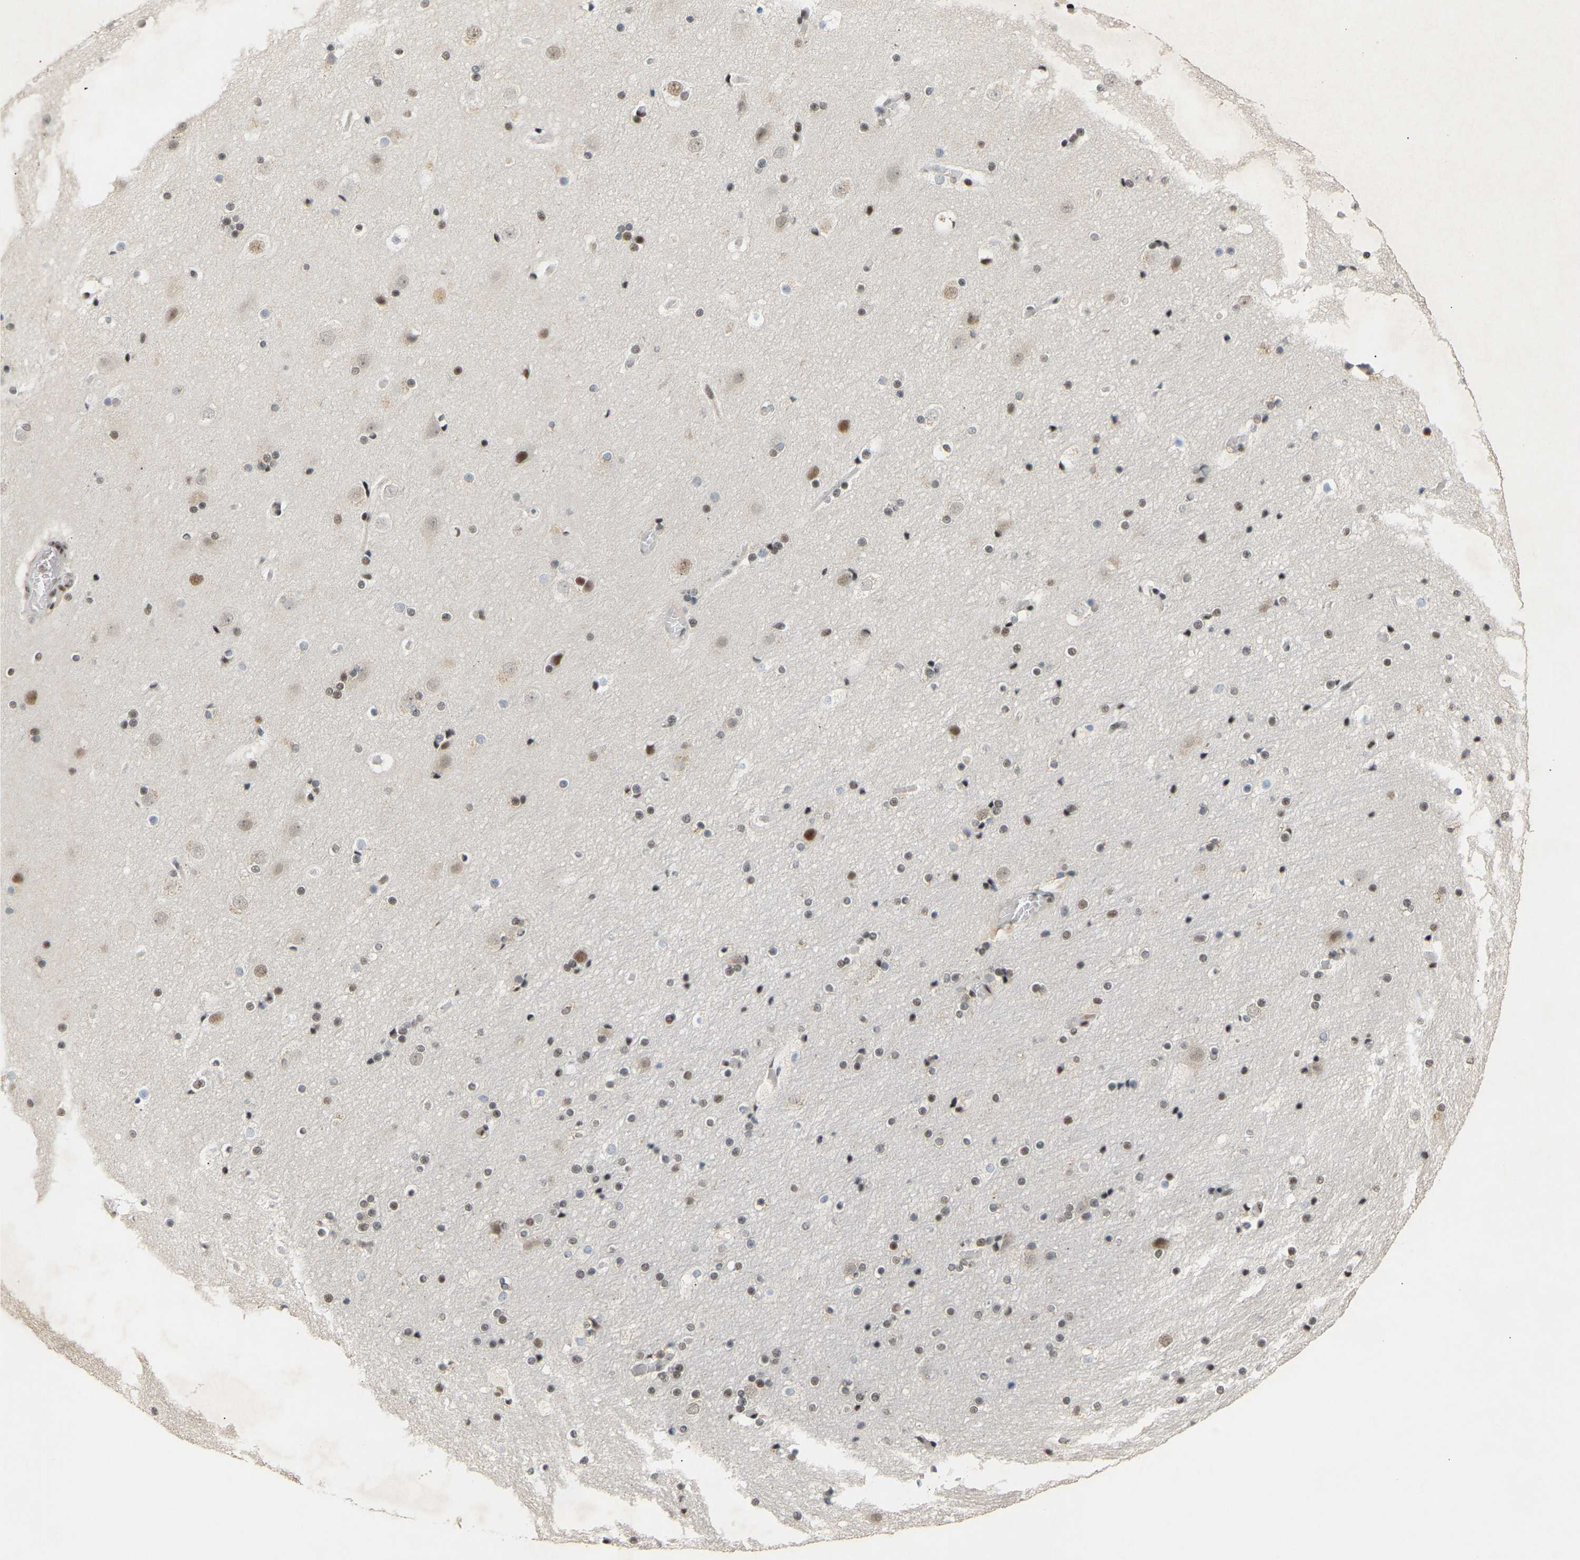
{"staining": {"intensity": "negative", "quantity": "none", "location": "none"}, "tissue": "cerebral cortex", "cell_type": "Endothelial cells", "image_type": "normal", "snomed": [{"axis": "morphology", "description": "Normal tissue, NOS"}, {"axis": "topography", "description": "Cerebral cortex"}], "caption": "Endothelial cells are negative for protein expression in benign human cerebral cortex. (DAB immunohistochemistry with hematoxylin counter stain).", "gene": "NELFB", "patient": {"sex": "male", "age": 57}}